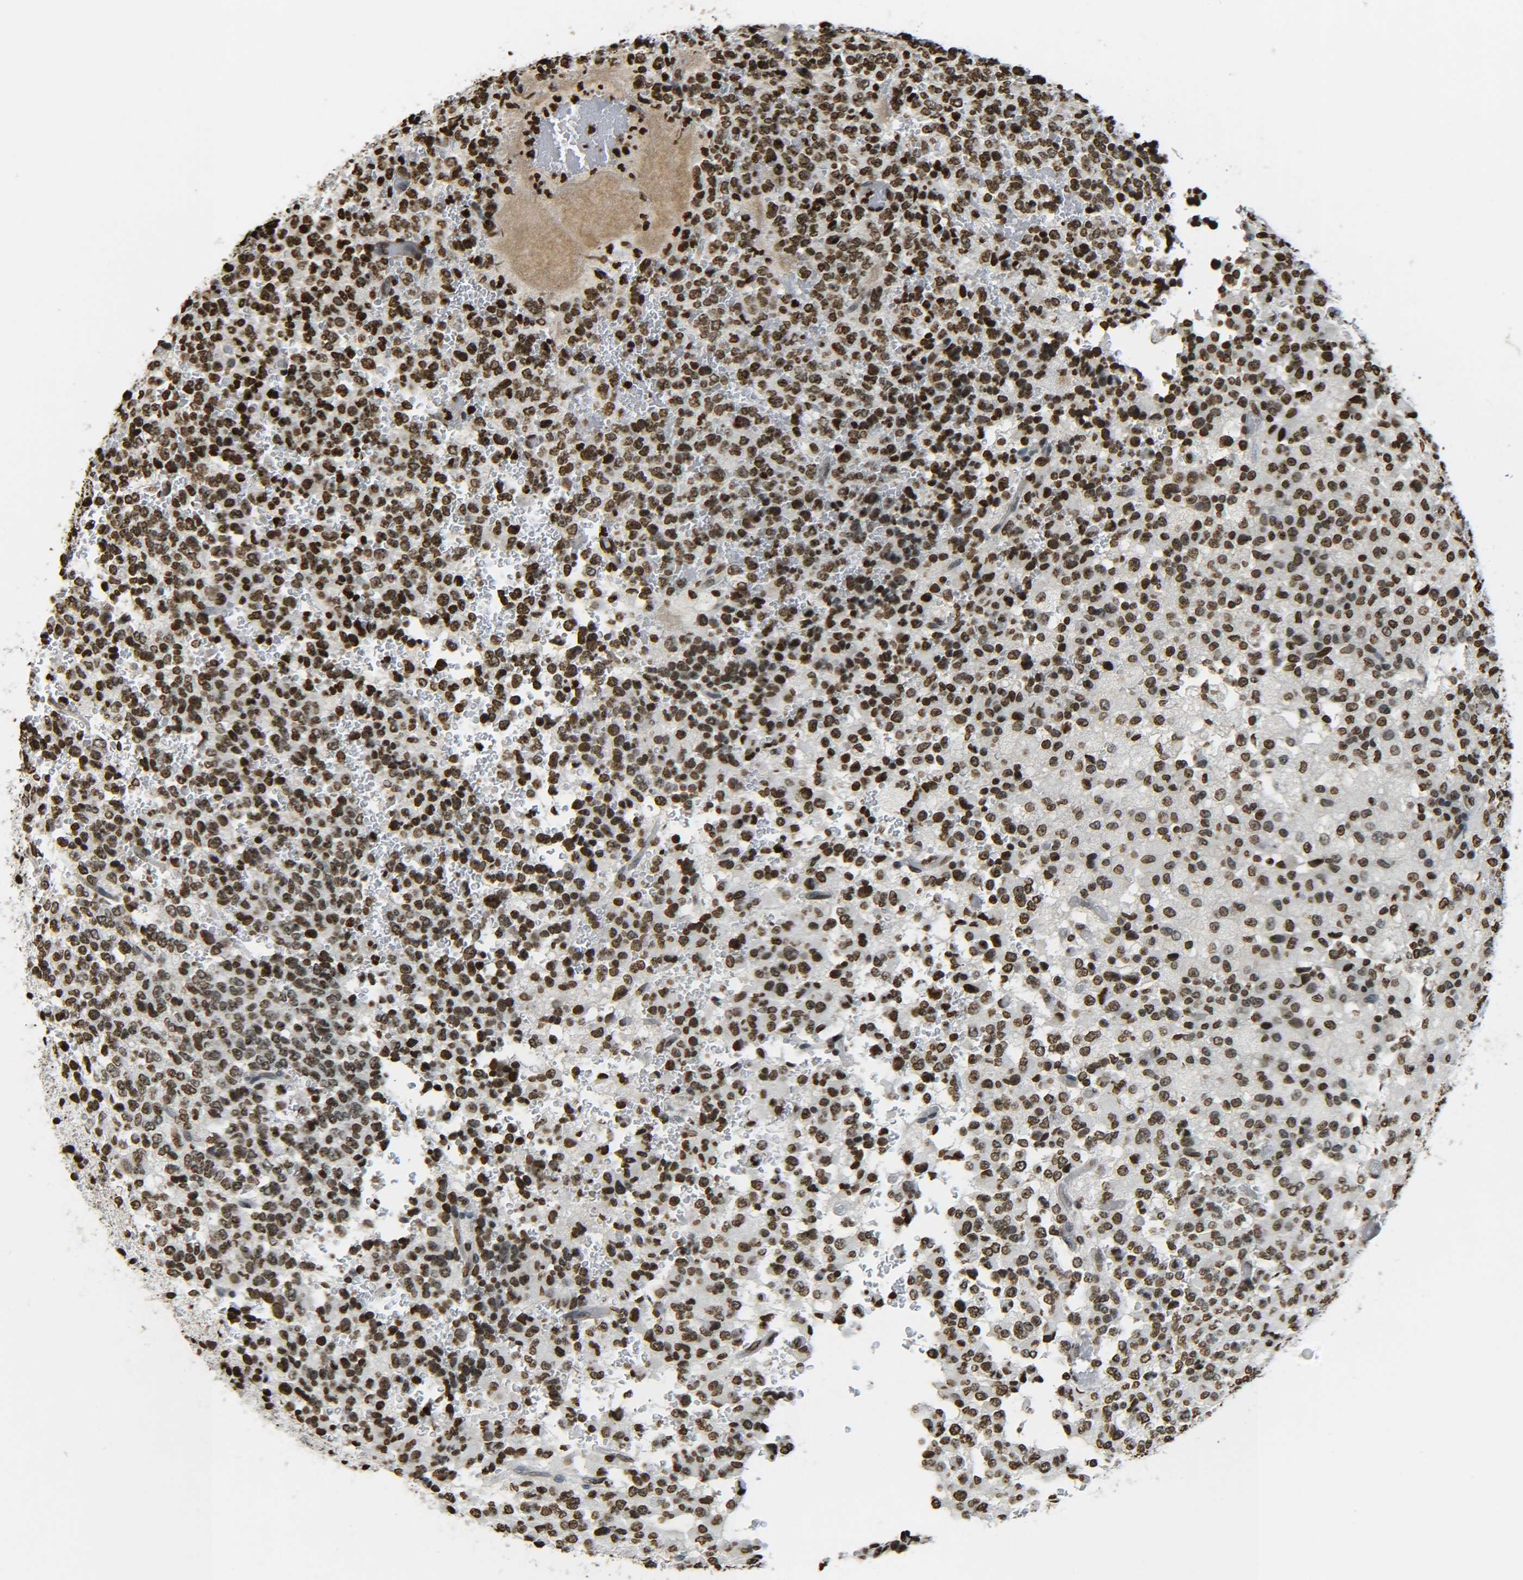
{"staining": {"intensity": "strong", "quantity": ">75%", "location": "nuclear"}, "tissue": "glioma", "cell_type": "Tumor cells", "image_type": "cancer", "snomed": [{"axis": "morphology", "description": "Glioma, malignant, High grade"}, {"axis": "topography", "description": "pancreas cauda"}], "caption": "Immunohistochemical staining of human malignant glioma (high-grade) demonstrates high levels of strong nuclear protein positivity in approximately >75% of tumor cells.", "gene": "H4C16", "patient": {"sex": "male", "age": 60}}